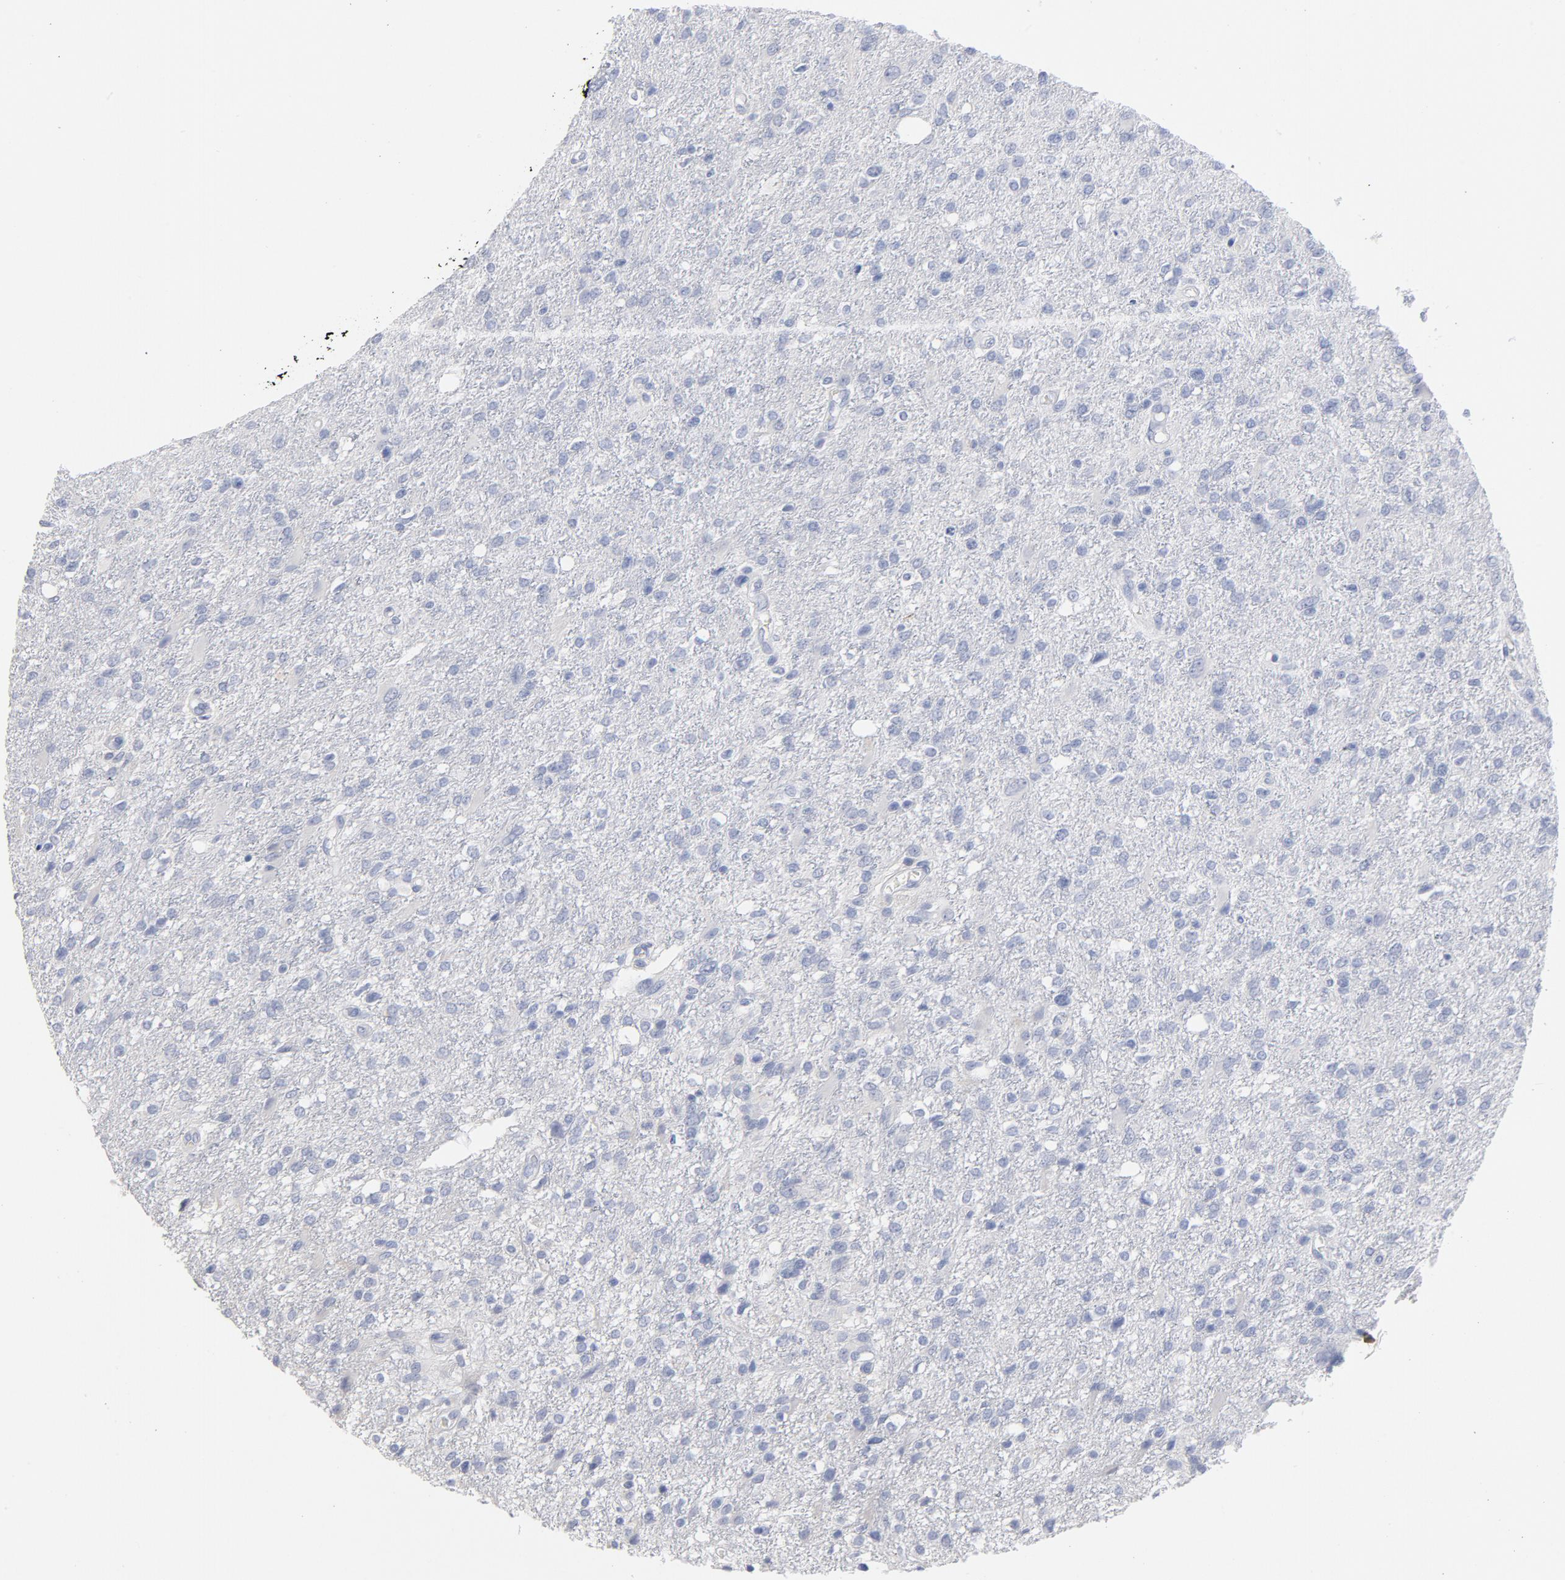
{"staining": {"intensity": "negative", "quantity": "none", "location": "none"}, "tissue": "glioma", "cell_type": "Tumor cells", "image_type": "cancer", "snomed": [{"axis": "morphology", "description": "Glioma, malignant, High grade"}, {"axis": "topography", "description": "Cerebral cortex"}], "caption": "A high-resolution histopathology image shows IHC staining of high-grade glioma (malignant), which demonstrates no significant expression in tumor cells.", "gene": "P2RY8", "patient": {"sex": "male", "age": 76}}